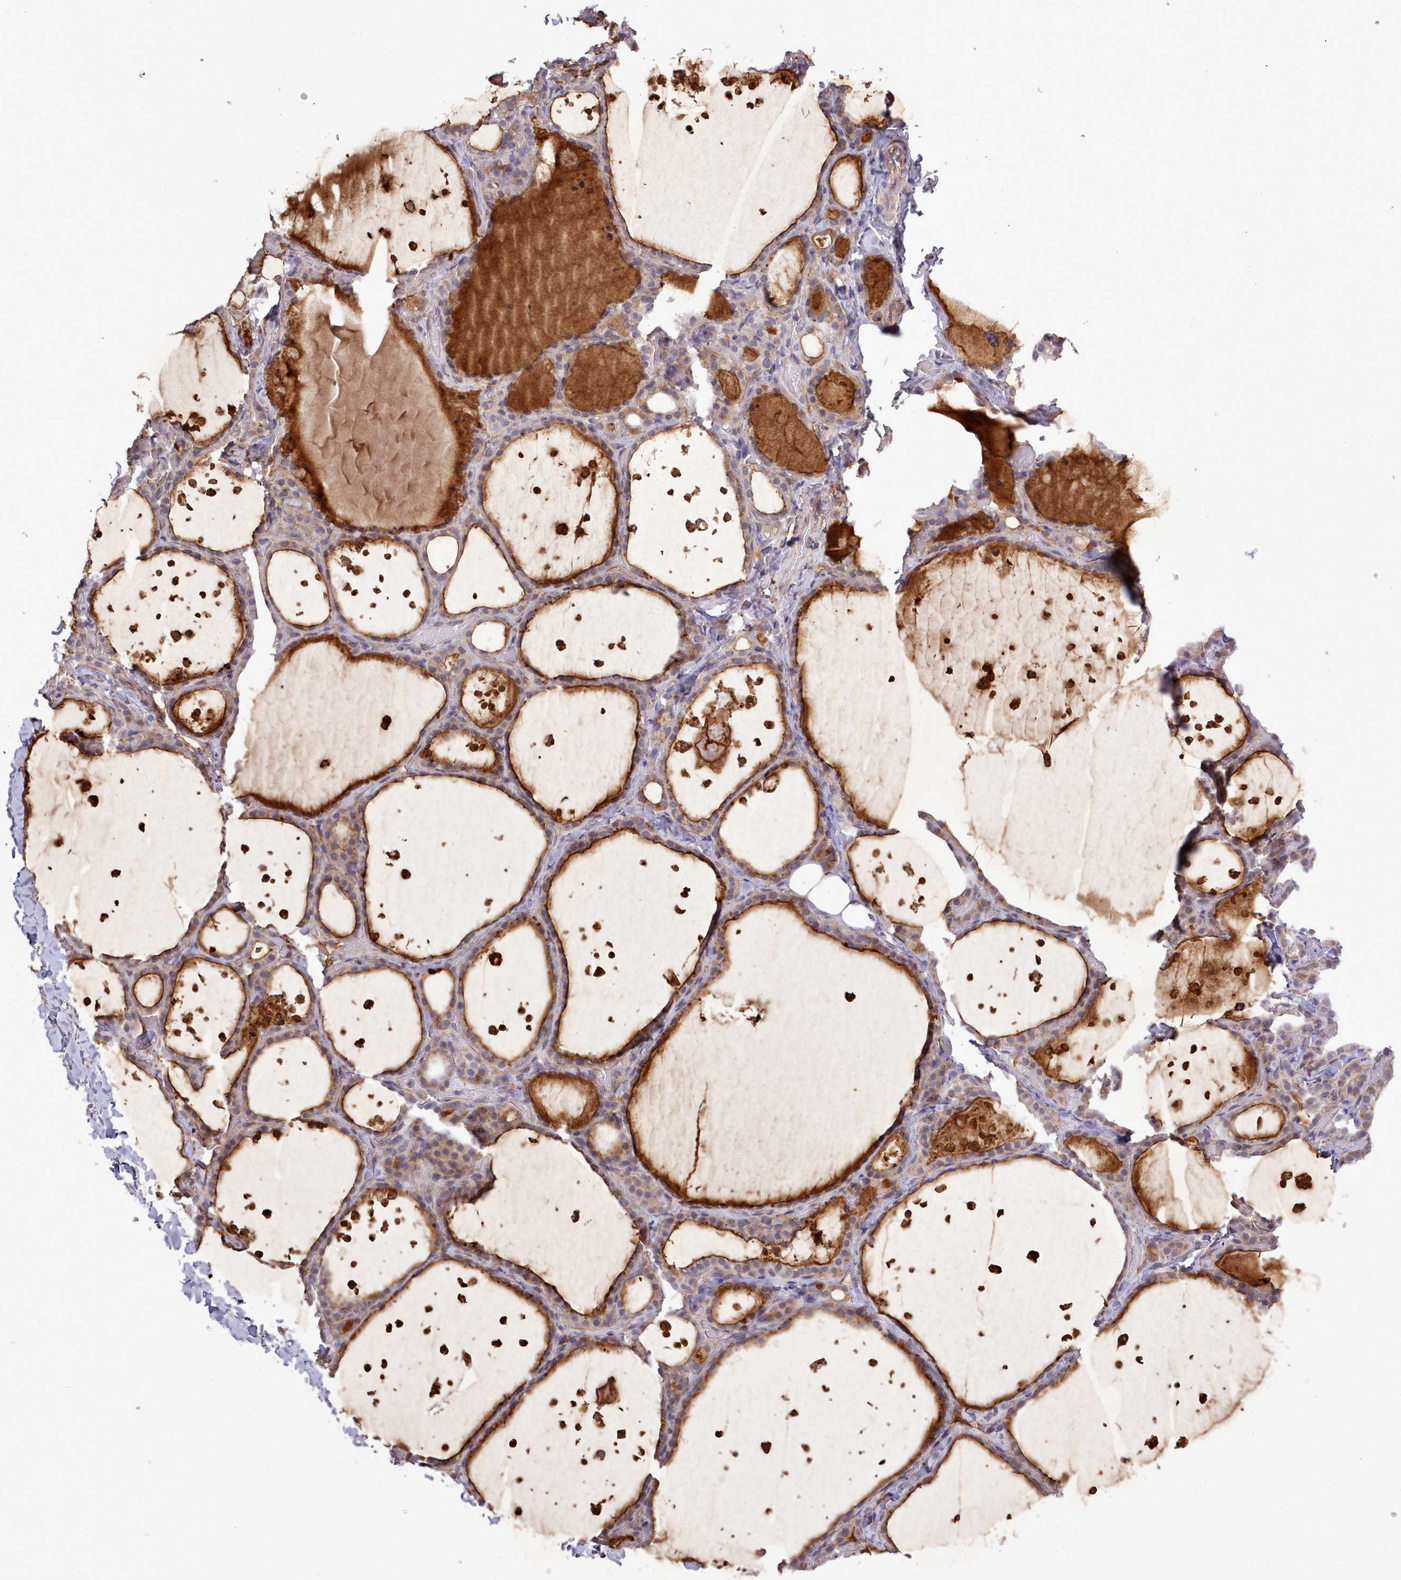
{"staining": {"intensity": "moderate", "quantity": "25%-75%", "location": "cytoplasmic/membranous"}, "tissue": "thyroid gland", "cell_type": "Glandular cells", "image_type": "normal", "snomed": [{"axis": "morphology", "description": "Normal tissue, NOS"}, {"axis": "topography", "description": "Thyroid gland"}], "caption": "Human thyroid gland stained with a brown dye shows moderate cytoplasmic/membranous positive positivity in about 25%-75% of glandular cells.", "gene": "ZC3H13", "patient": {"sex": "female", "age": 44}}